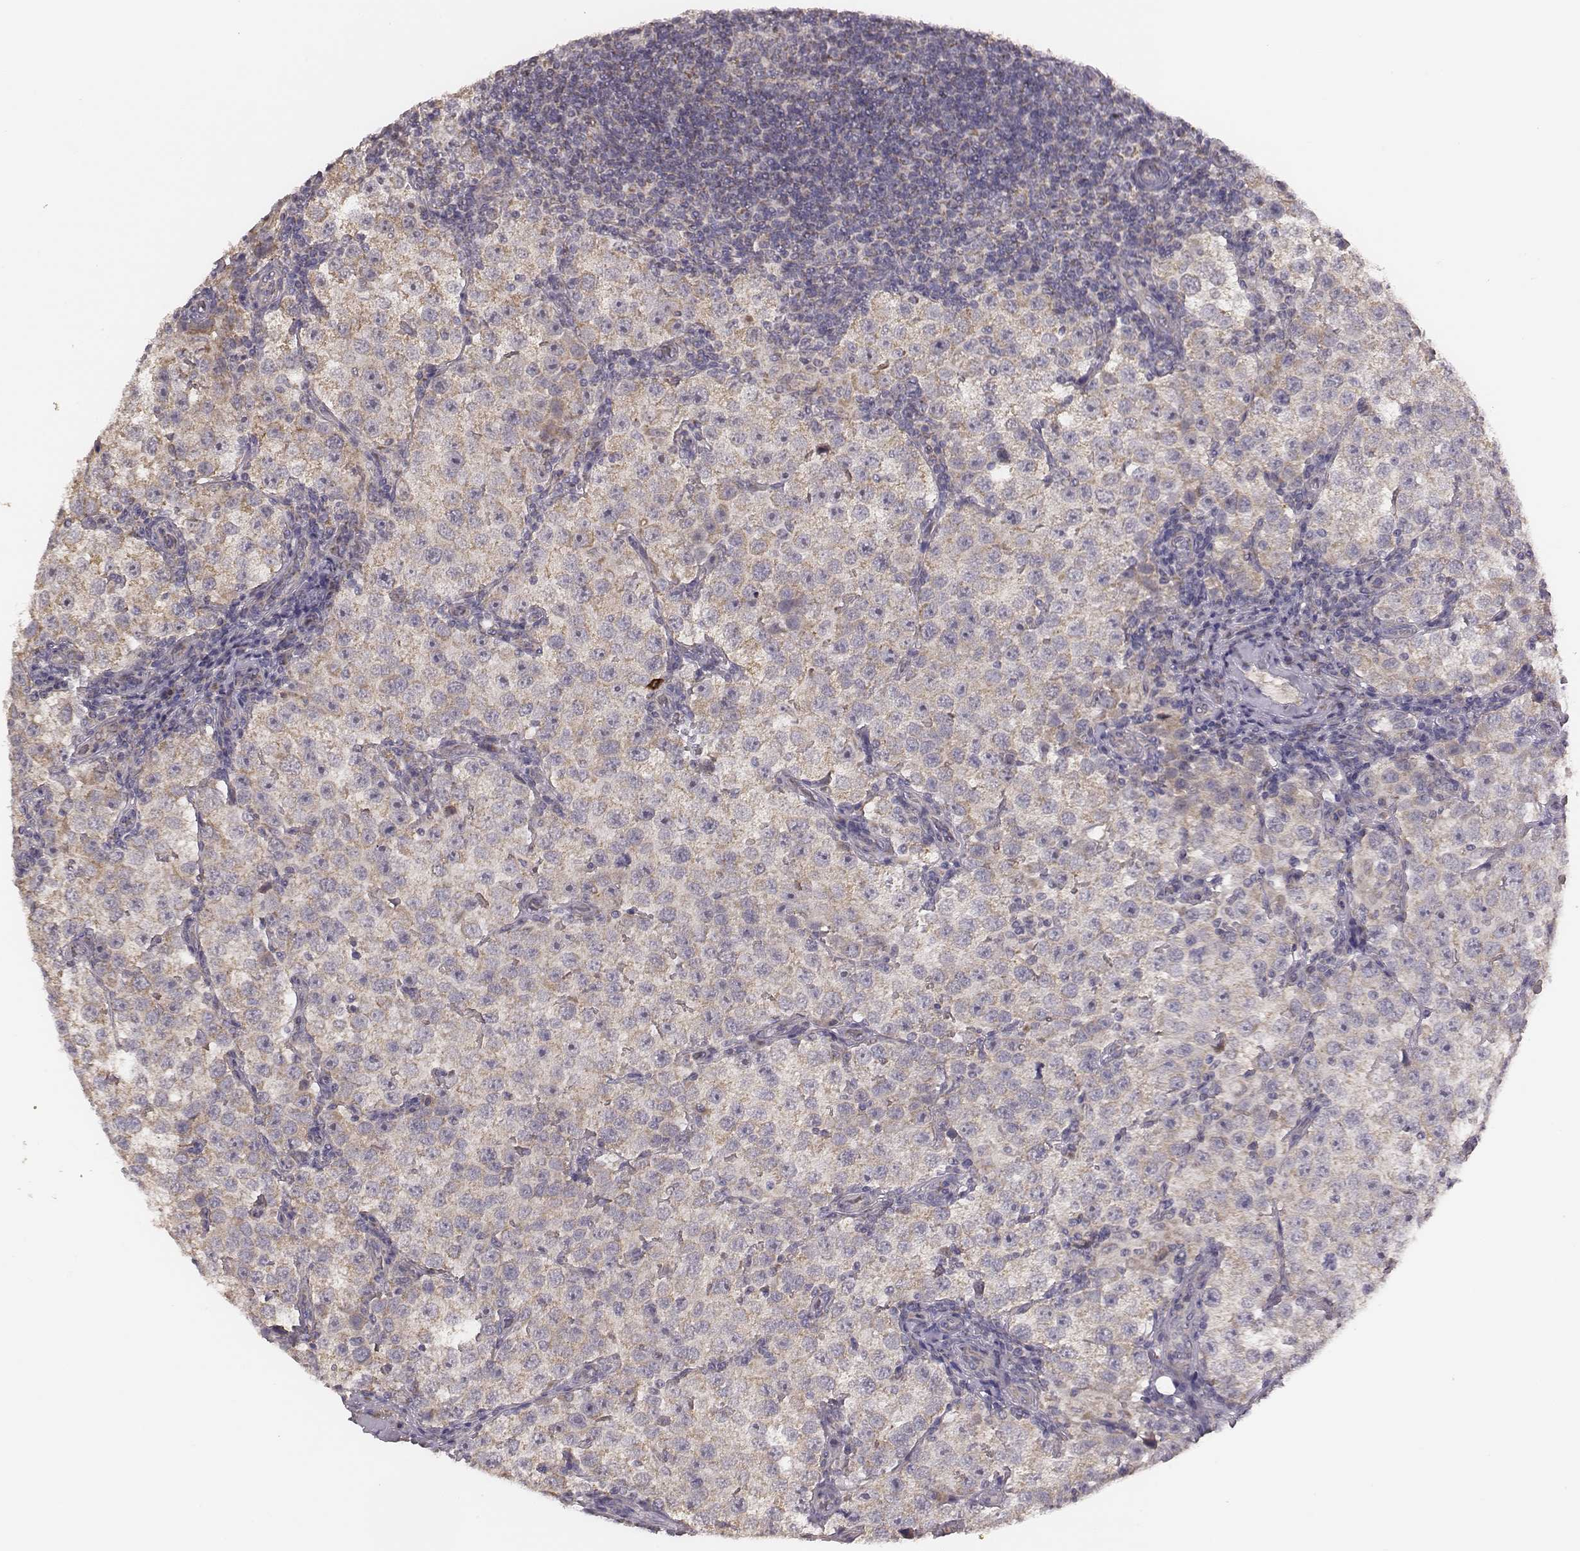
{"staining": {"intensity": "weak", "quantity": ">75%", "location": "cytoplasmic/membranous"}, "tissue": "testis cancer", "cell_type": "Tumor cells", "image_type": "cancer", "snomed": [{"axis": "morphology", "description": "Seminoma, NOS"}, {"axis": "topography", "description": "Testis"}], "caption": "The image exhibits immunohistochemical staining of testis cancer. There is weak cytoplasmic/membranous staining is appreciated in approximately >75% of tumor cells. The protein is stained brown, and the nuclei are stained in blue (DAB IHC with brightfield microscopy, high magnification).", "gene": "HAVCR1", "patient": {"sex": "male", "age": 37}}